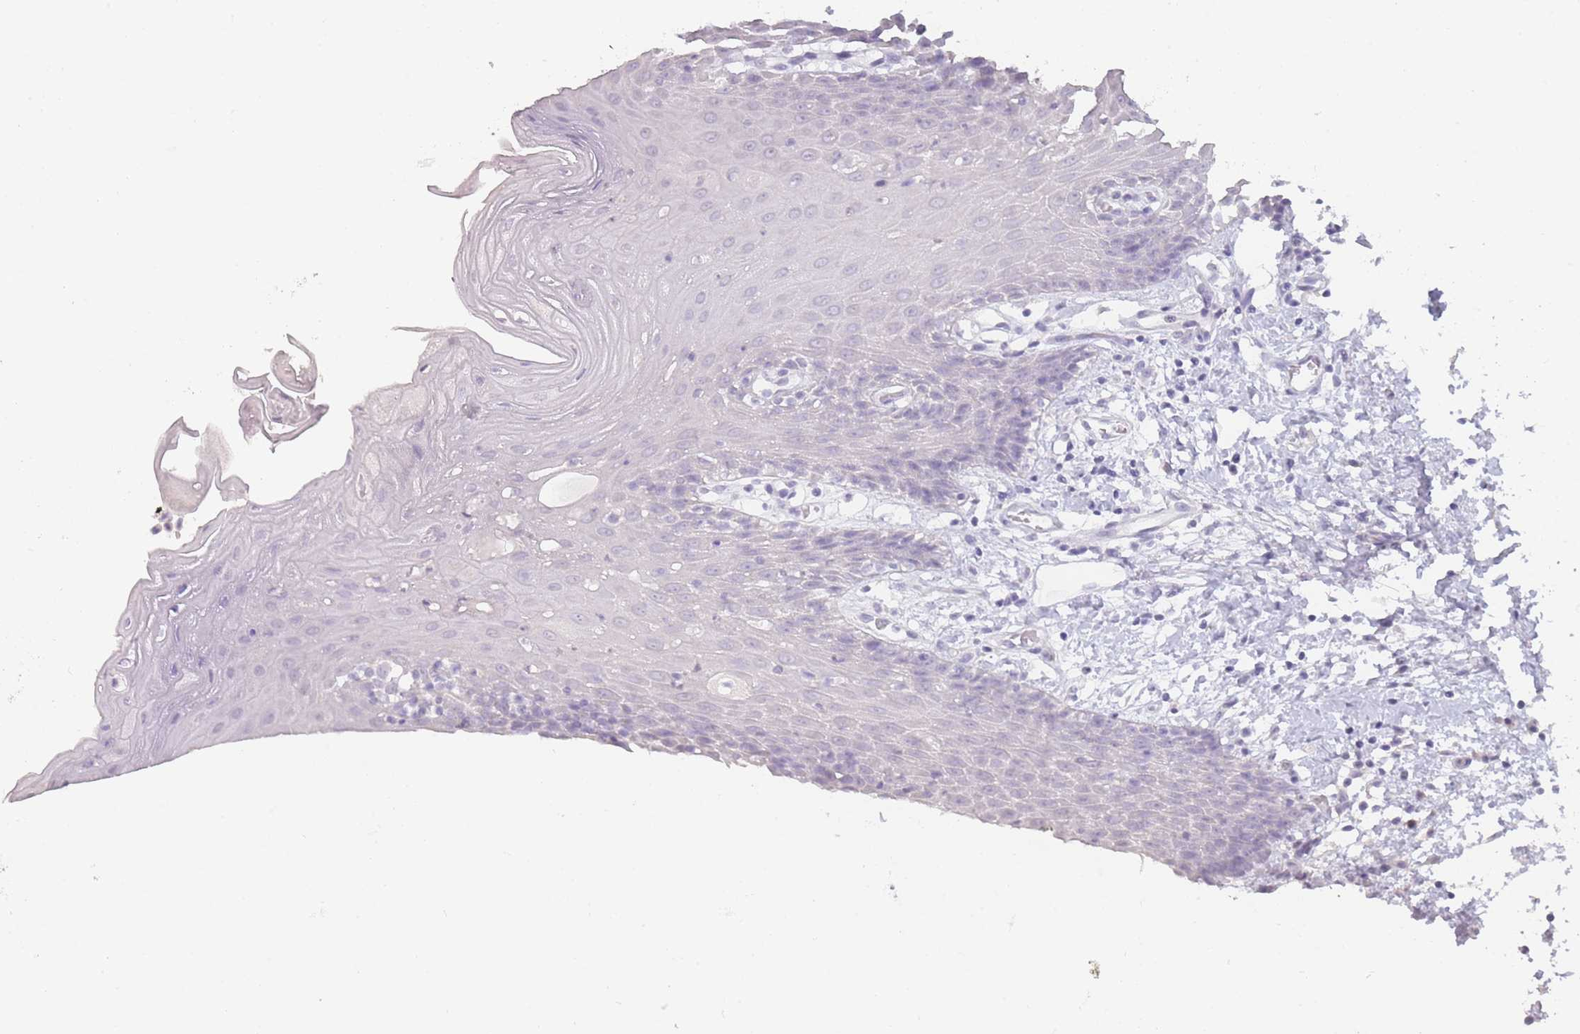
{"staining": {"intensity": "negative", "quantity": "none", "location": "none"}, "tissue": "oral mucosa", "cell_type": "Squamous epithelial cells", "image_type": "normal", "snomed": [{"axis": "morphology", "description": "Normal tissue, NOS"}, {"axis": "topography", "description": "Oral tissue"}, {"axis": "topography", "description": "Tounge, NOS"}], "caption": "Oral mucosa stained for a protein using immunohistochemistry demonstrates no staining squamous epithelial cells.", "gene": "INS", "patient": {"sex": "female", "age": 59}}